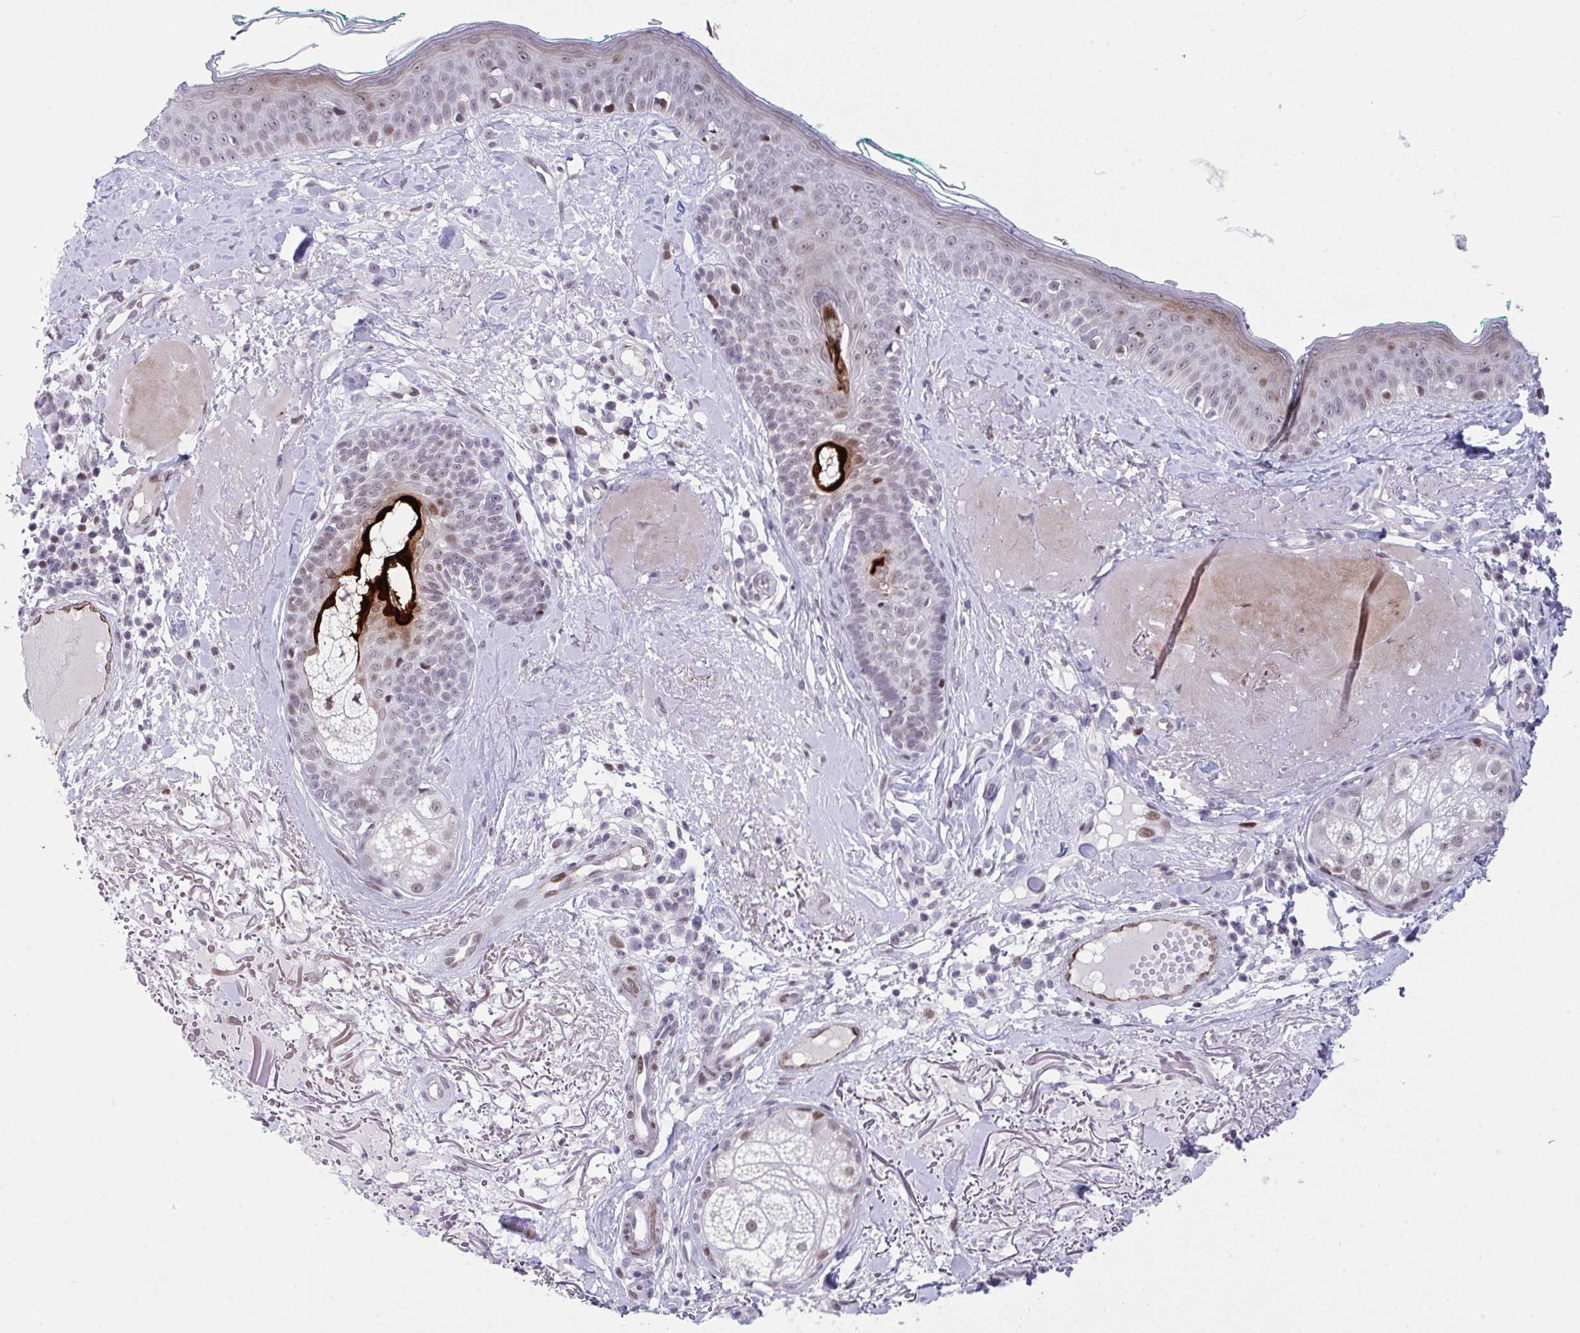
{"staining": {"intensity": "negative", "quantity": "none", "location": "none"}, "tissue": "skin", "cell_type": "Fibroblasts", "image_type": "normal", "snomed": [{"axis": "morphology", "description": "Normal tissue, NOS"}, {"axis": "topography", "description": "Skin"}], "caption": "IHC image of normal skin stained for a protein (brown), which displays no staining in fibroblasts.", "gene": "ZFHX3", "patient": {"sex": "male", "age": 73}}